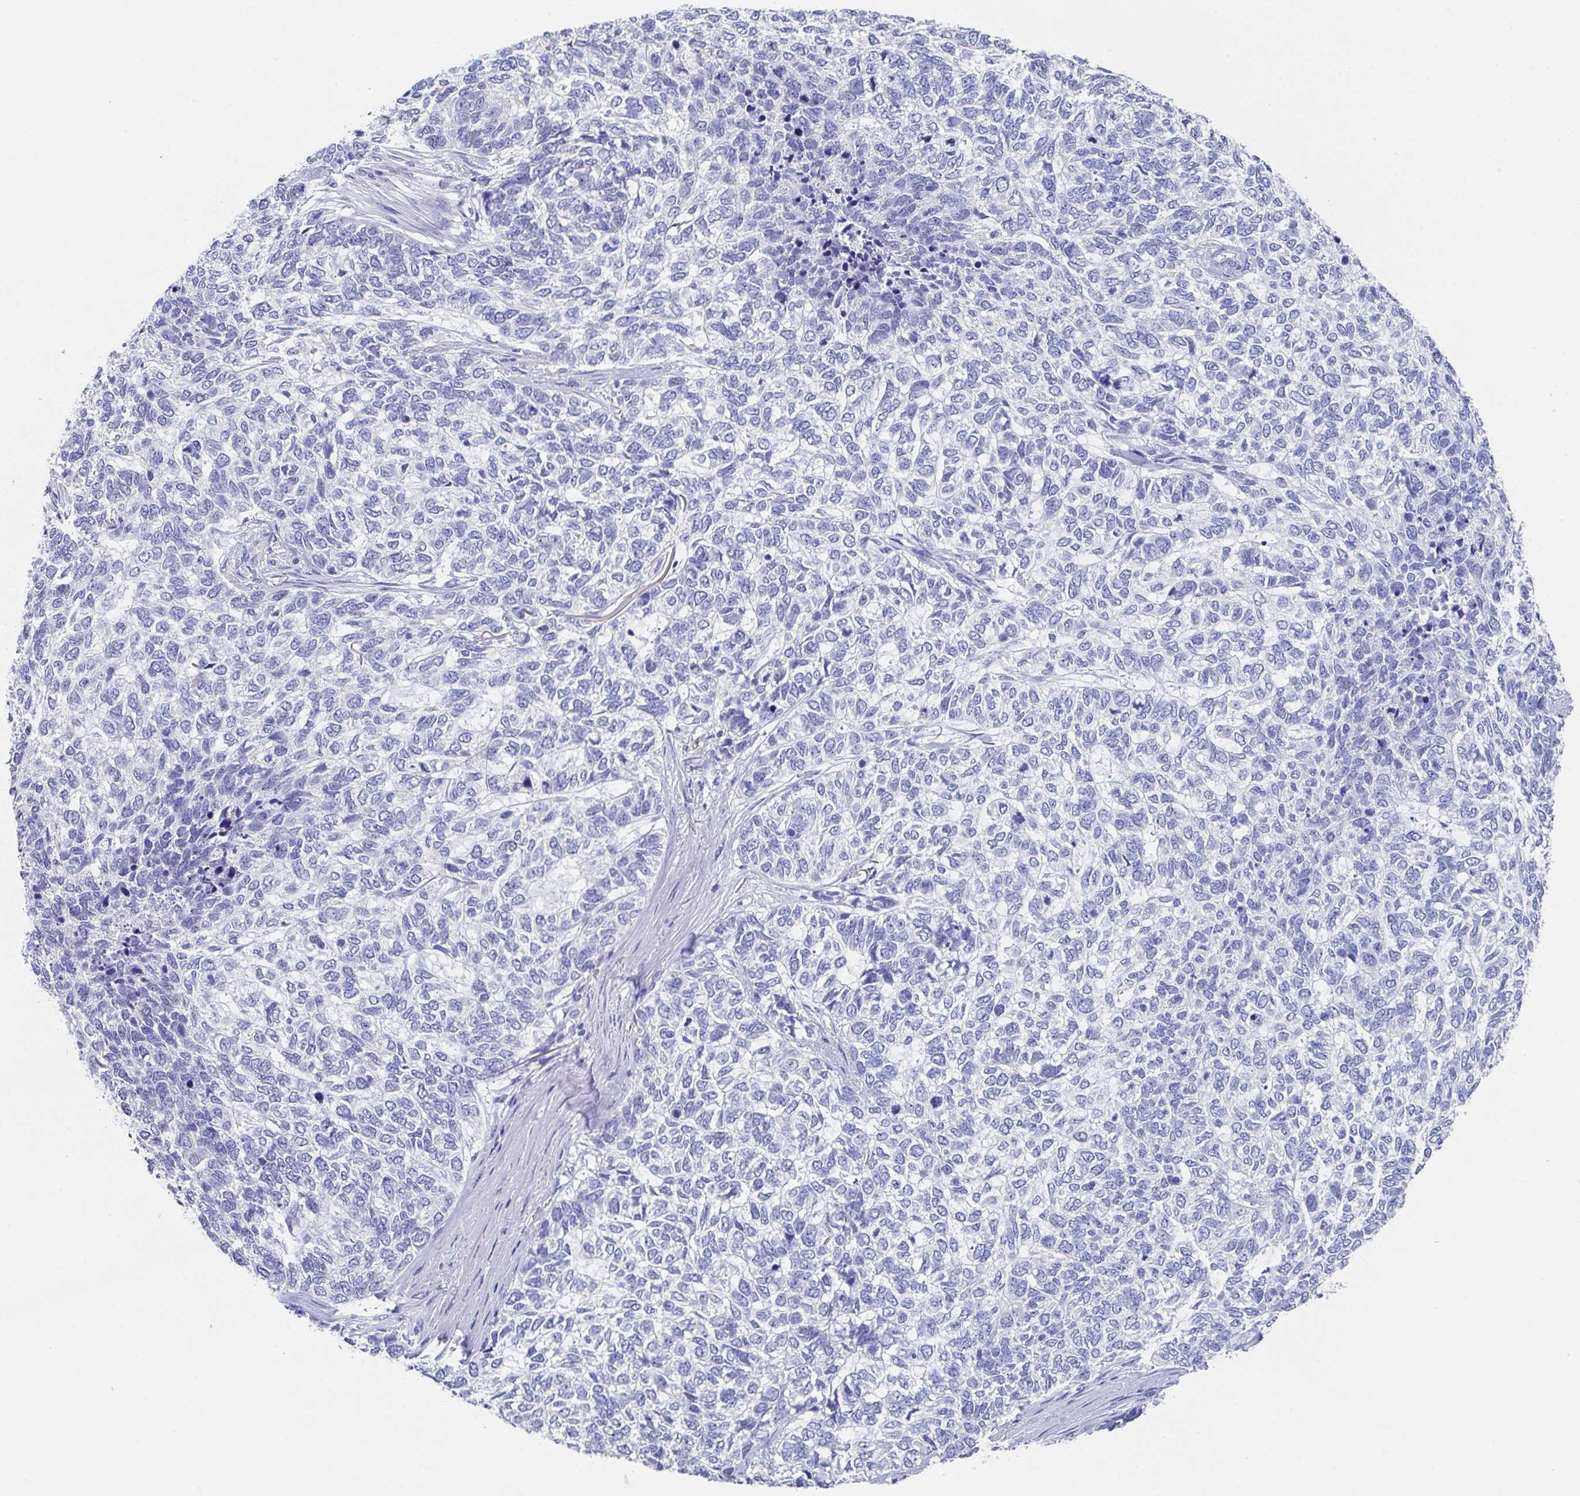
{"staining": {"intensity": "negative", "quantity": "none", "location": "none"}, "tissue": "skin cancer", "cell_type": "Tumor cells", "image_type": "cancer", "snomed": [{"axis": "morphology", "description": "Basal cell carcinoma"}, {"axis": "topography", "description": "Skin"}], "caption": "This is a photomicrograph of IHC staining of basal cell carcinoma (skin), which shows no positivity in tumor cells.", "gene": "TNFRSF8", "patient": {"sex": "female", "age": 65}}